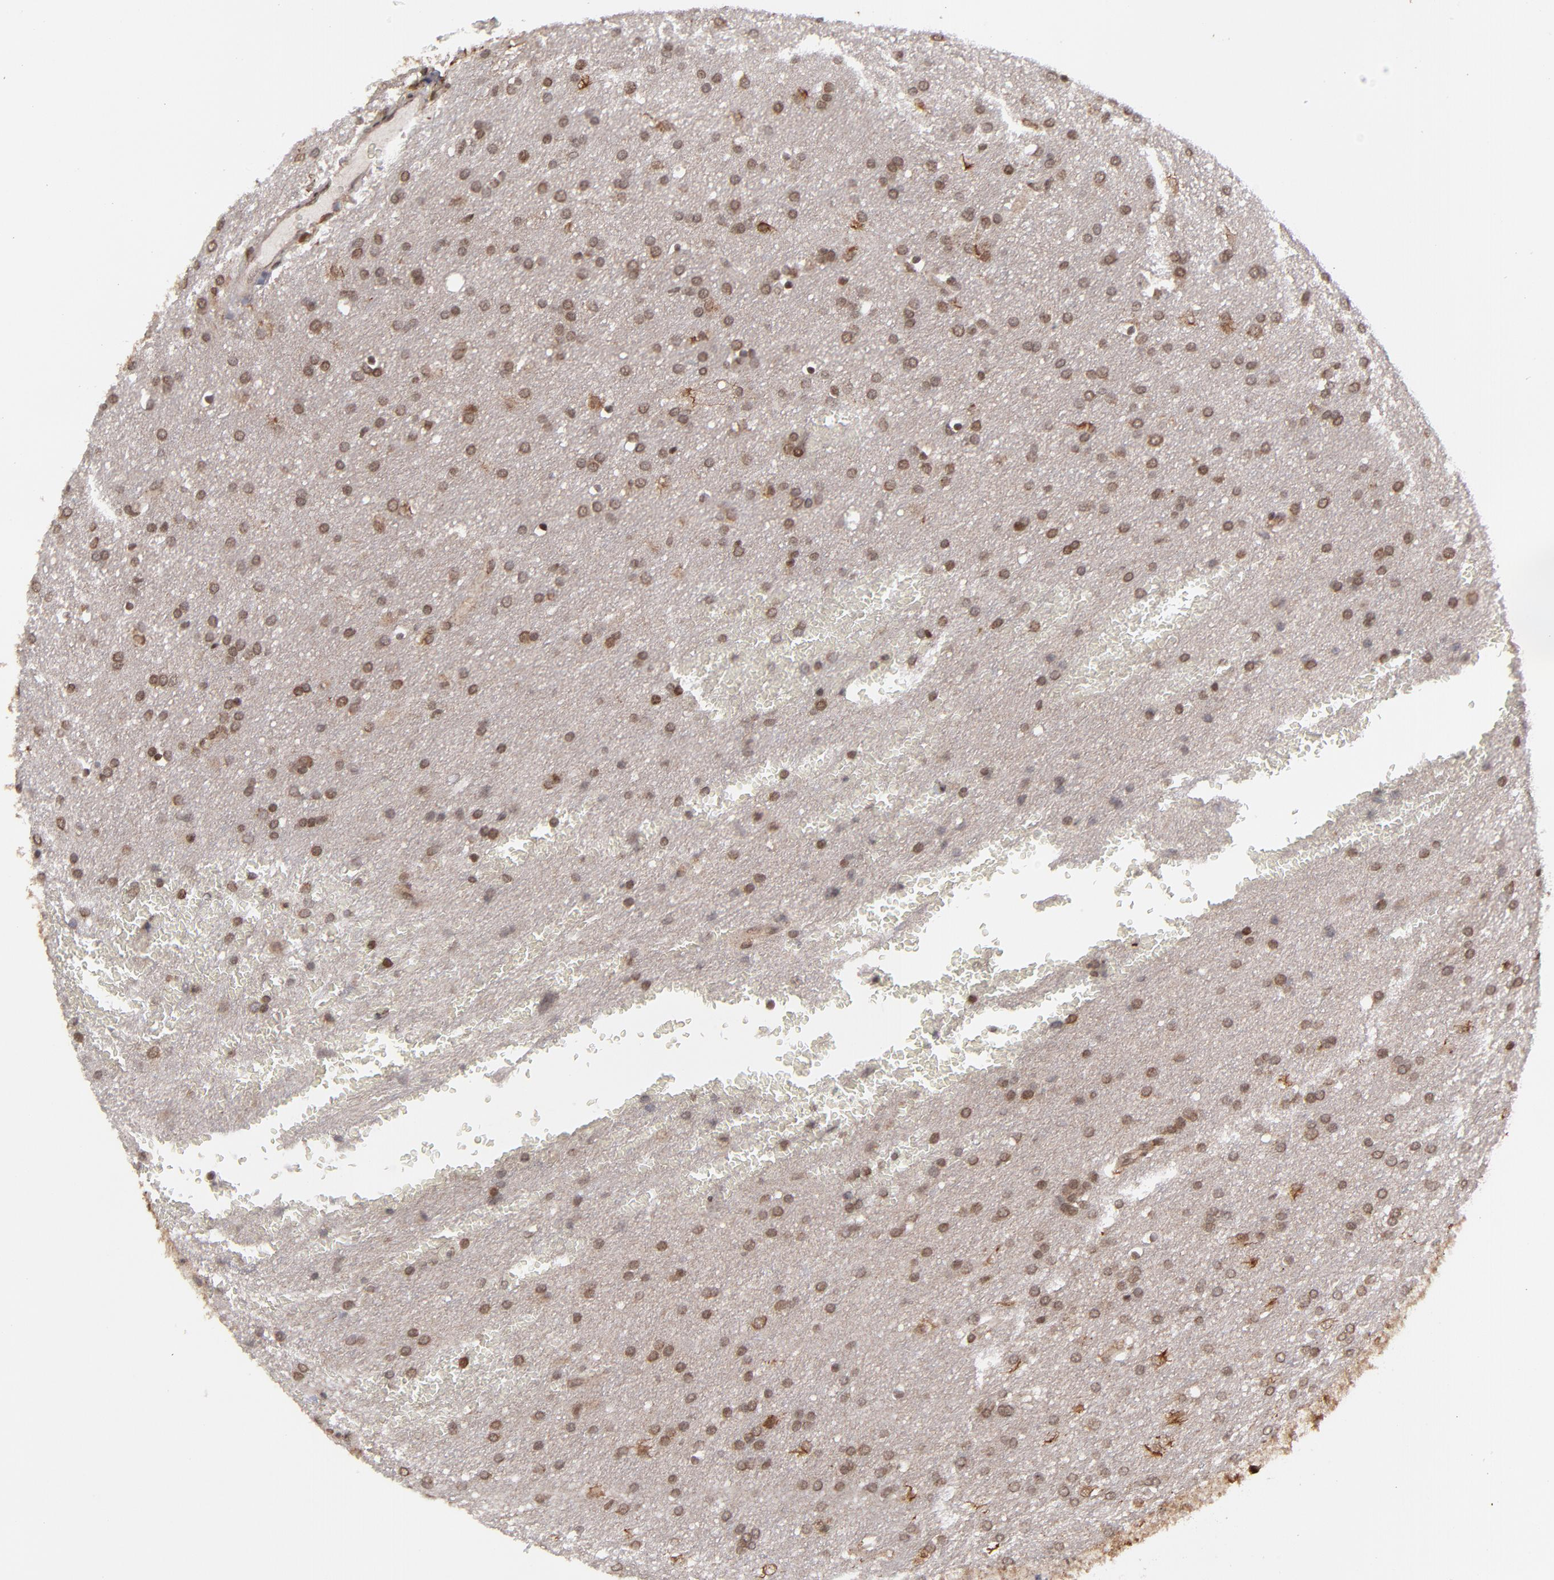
{"staining": {"intensity": "moderate", "quantity": ">75%", "location": "cytoplasmic/membranous,nuclear"}, "tissue": "glioma", "cell_type": "Tumor cells", "image_type": "cancer", "snomed": [{"axis": "morphology", "description": "Glioma, malignant, Low grade"}, {"axis": "topography", "description": "Brain"}], "caption": "Protein staining by IHC displays moderate cytoplasmic/membranous and nuclear positivity in approximately >75% of tumor cells in low-grade glioma (malignant). Nuclei are stained in blue.", "gene": "RGS6", "patient": {"sex": "female", "age": 32}}